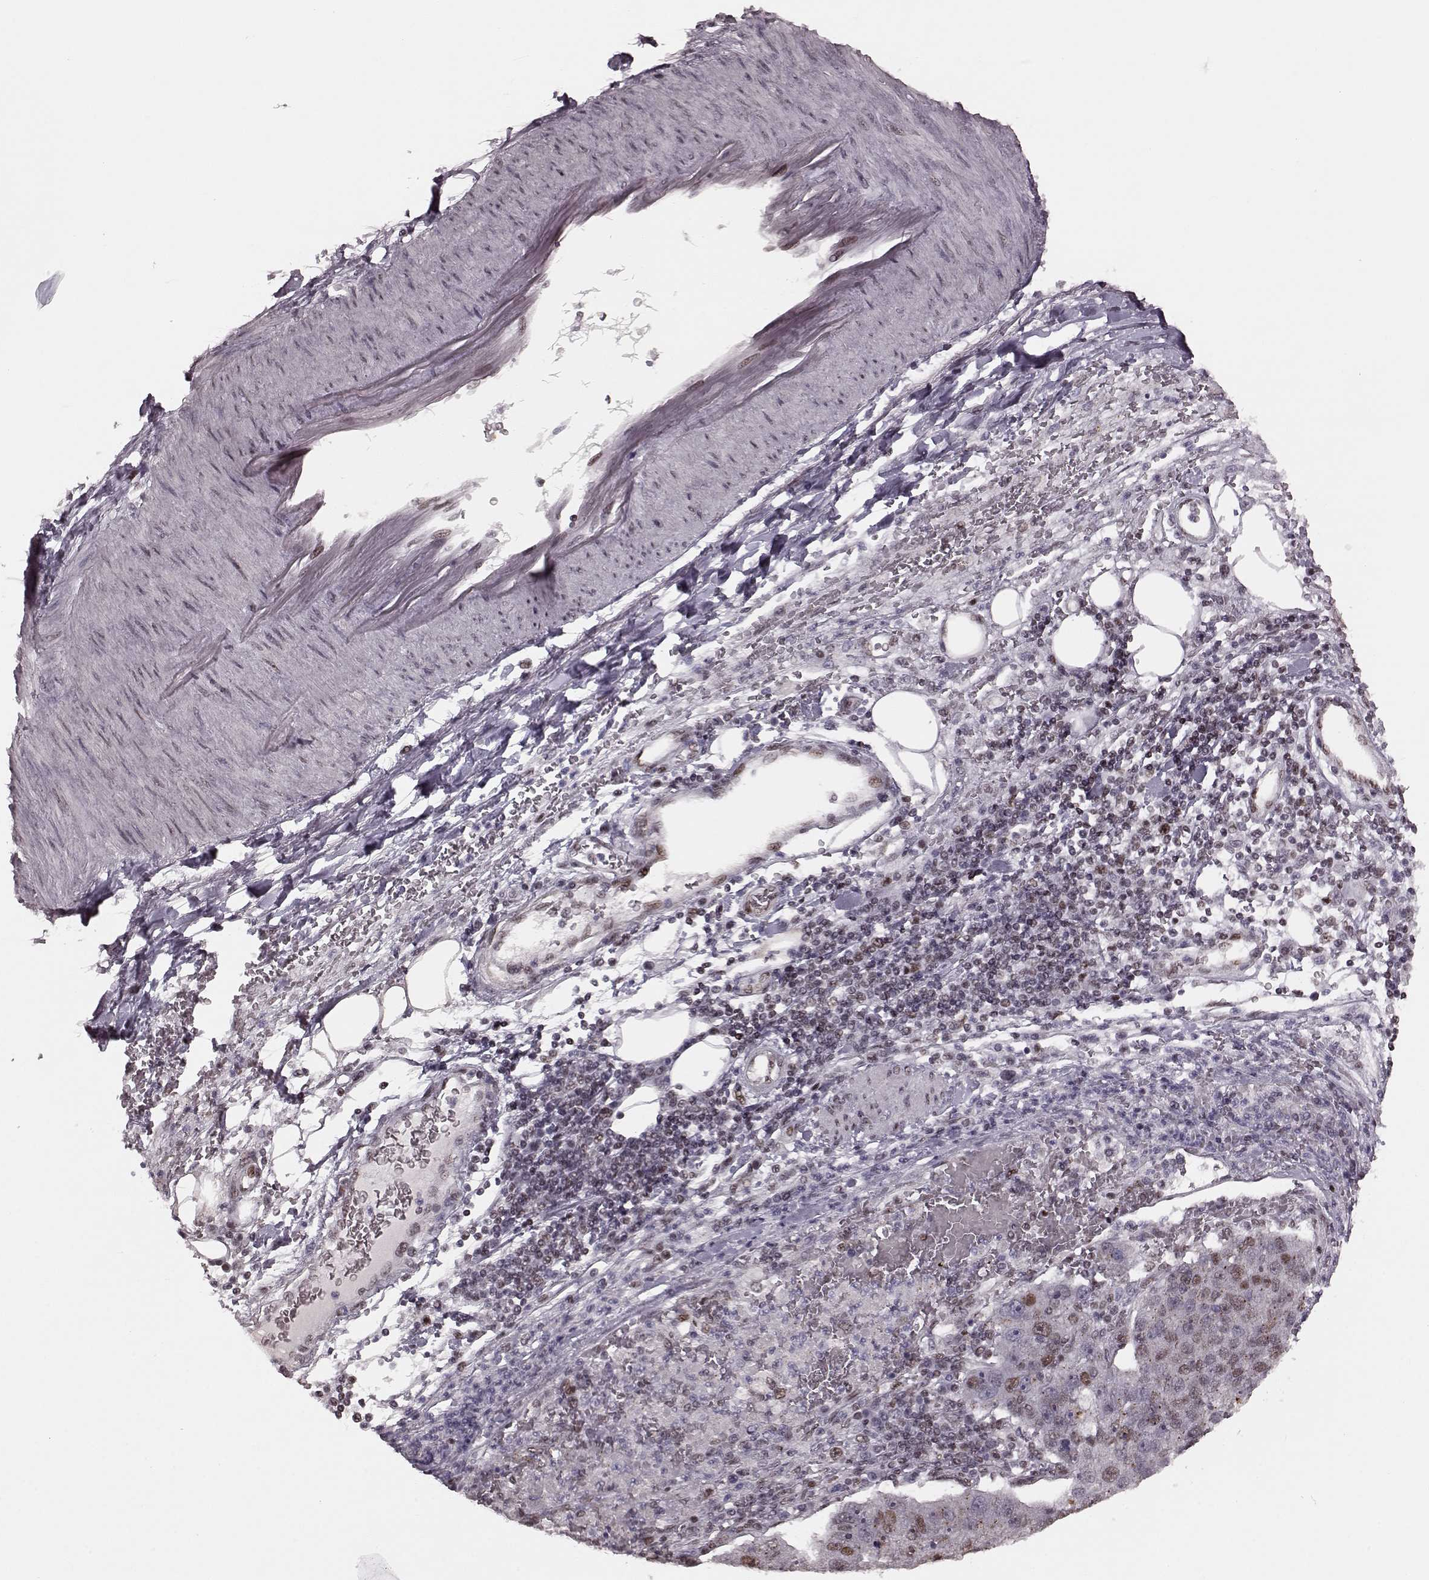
{"staining": {"intensity": "moderate", "quantity": "<25%", "location": "nuclear"}, "tissue": "pancreatic cancer", "cell_type": "Tumor cells", "image_type": "cancer", "snomed": [{"axis": "morphology", "description": "Adenocarcinoma, NOS"}, {"axis": "topography", "description": "Pancreas"}], "caption": "Protein expression by immunohistochemistry (IHC) exhibits moderate nuclear staining in about <25% of tumor cells in pancreatic cancer.", "gene": "NR2C1", "patient": {"sex": "female", "age": 61}}